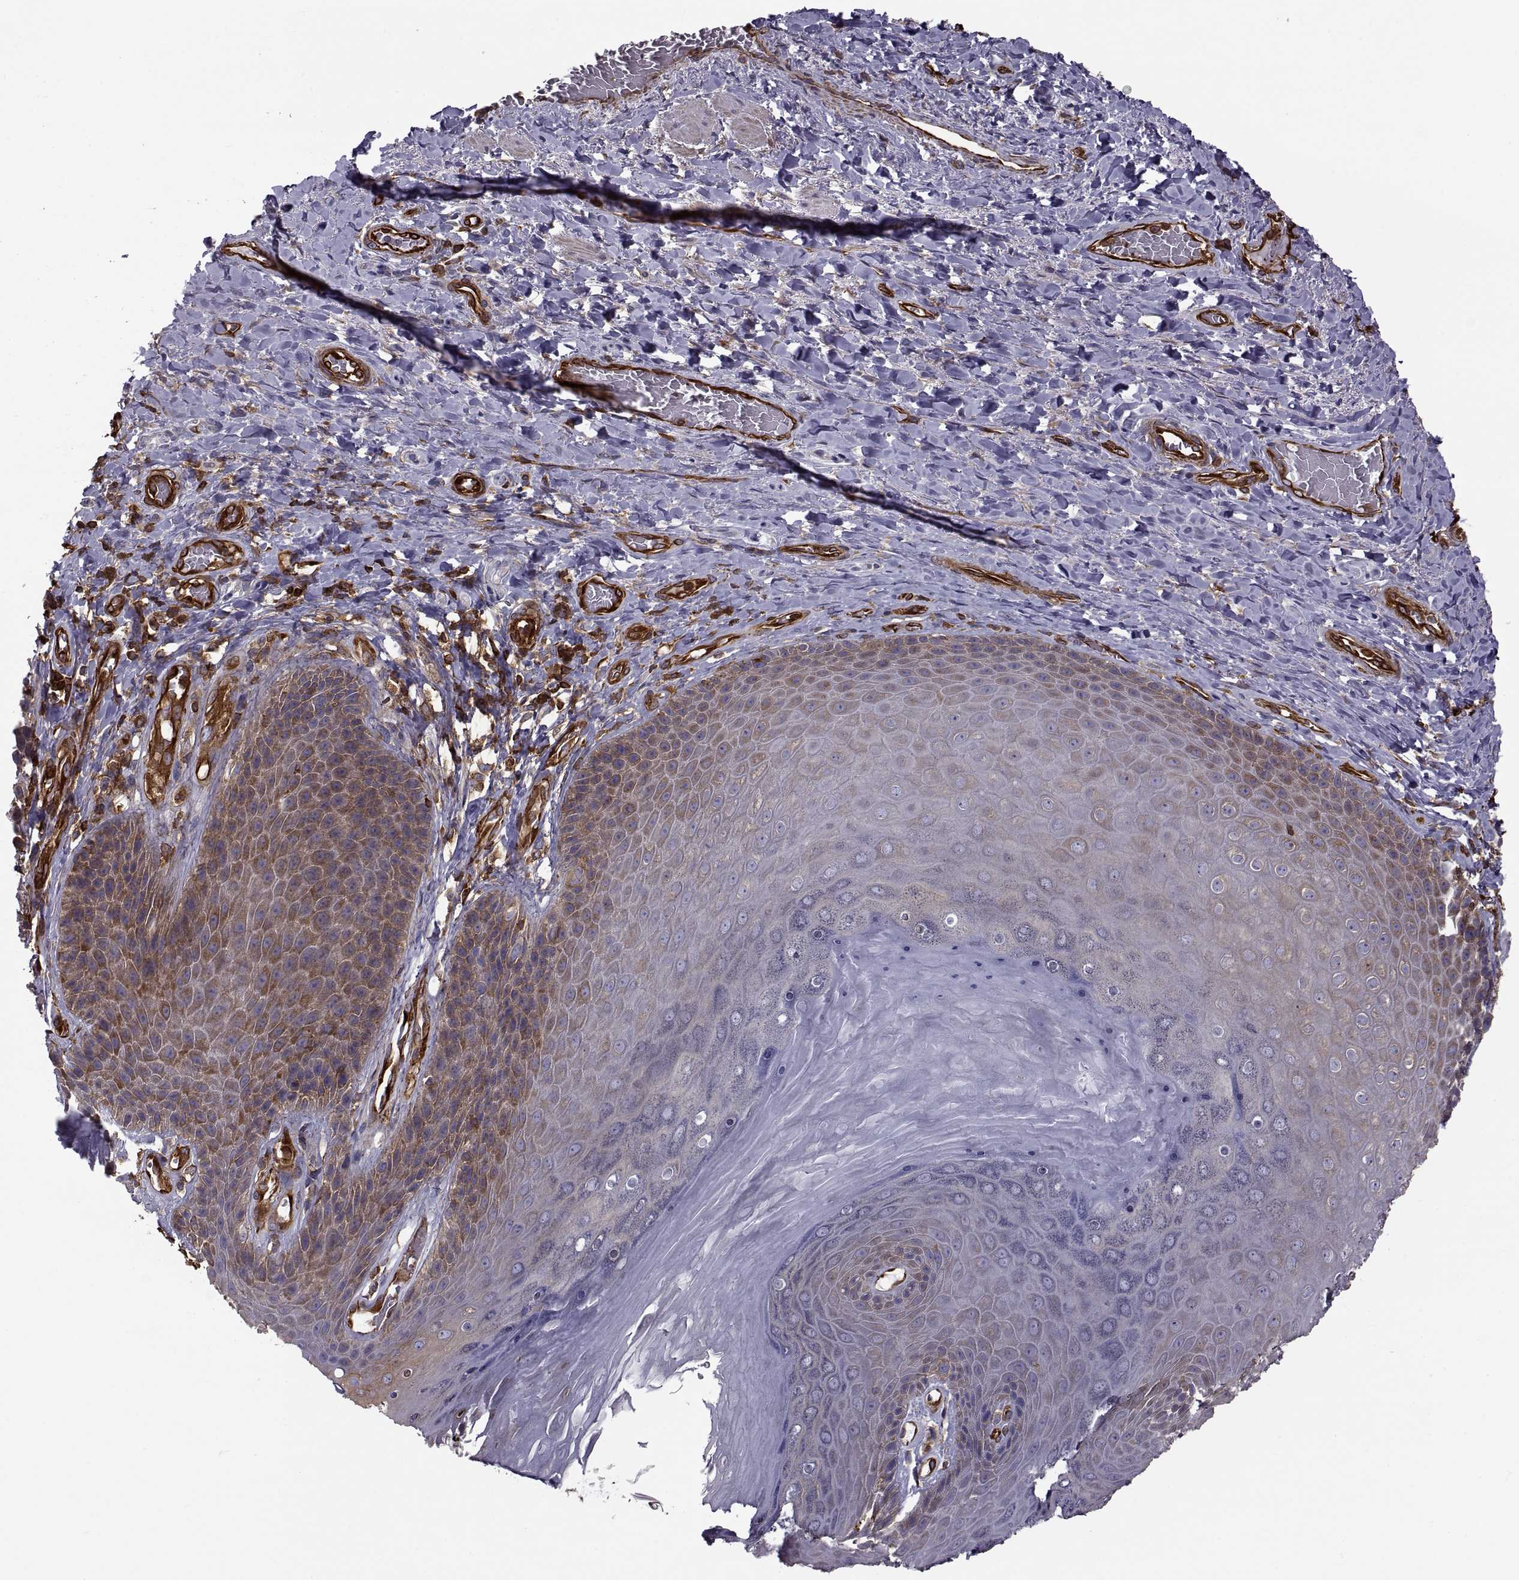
{"staining": {"intensity": "moderate", "quantity": "25%-75%", "location": "cytoplasmic/membranous"}, "tissue": "skin", "cell_type": "Epidermal cells", "image_type": "normal", "snomed": [{"axis": "morphology", "description": "Normal tissue, NOS"}, {"axis": "topography", "description": "Skeletal muscle"}, {"axis": "topography", "description": "Anal"}, {"axis": "topography", "description": "Peripheral nerve tissue"}], "caption": "Brown immunohistochemical staining in benign skin displays moderate cytoplasmic/membranous staining in approximately 25%-75% of epidermal cells. The staining was performed using DAB to visualize the protein expression in brown, while the nuclei were stained in blue with hematoxylin (Magnification: 20x).", "gene": "MYH9", "patient": {"sex": "male", "age": 53}}